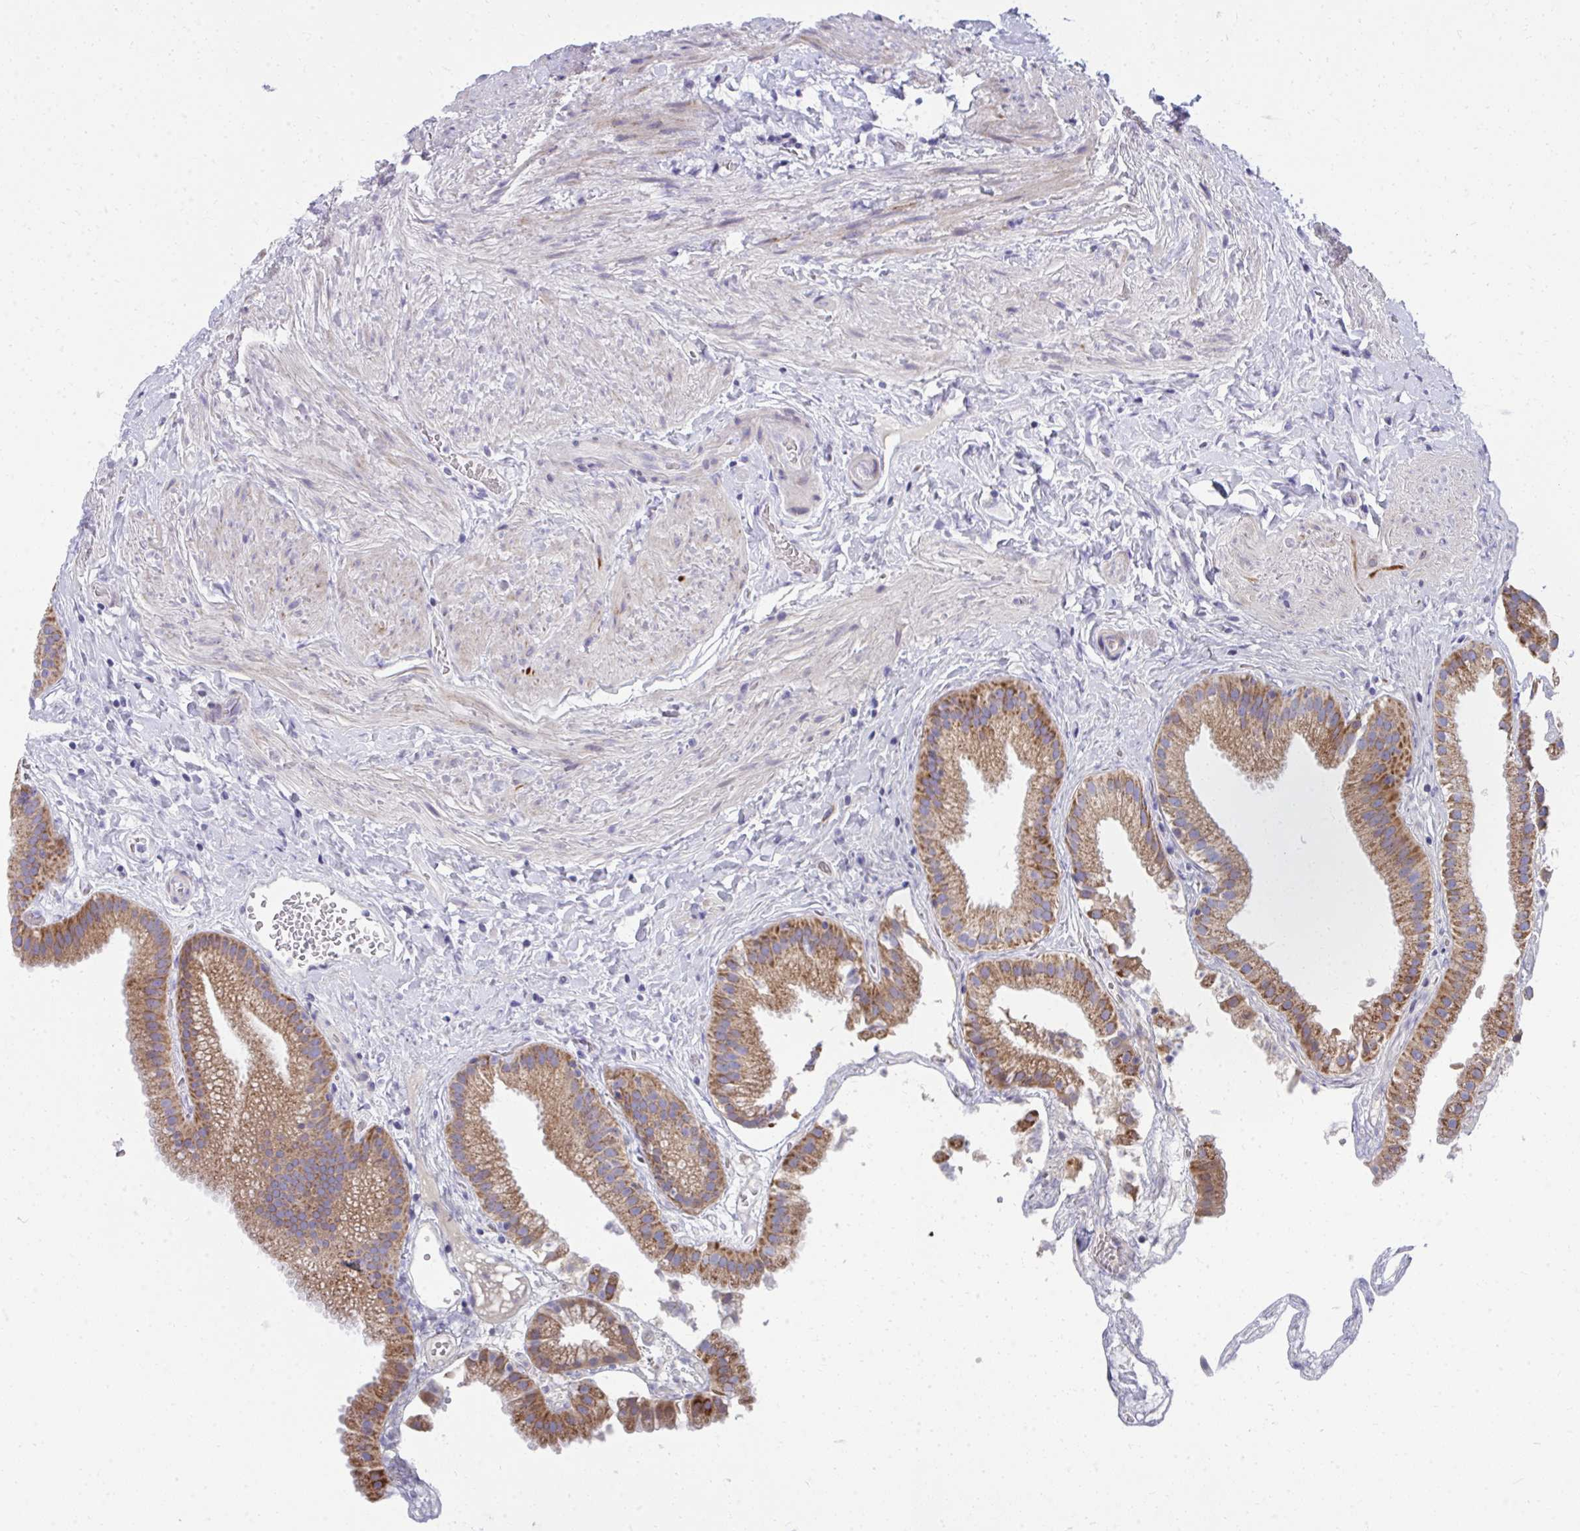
{"staining": {"intensity": "moderate", "quantity": ">75%", "location": "cytoplasmic/membranous"}, "tissue": "gallbladder", "cell_type": "Glandular cells", "image_type": "normal", "snomed": [{"axis": "morphology", "description": "Normal tissue, NOS"}, {"axis": "topography", "description": "Gallbladder"}], "caption": "Immunohistochemical staining of unremarkable human gallbladder displays >75% levels of moderate cytoplasmic/membranous protein expression in approximately >75% of glandular cells.", "gene": "IL37", "patient": {"sex": "female", "age": 63}}